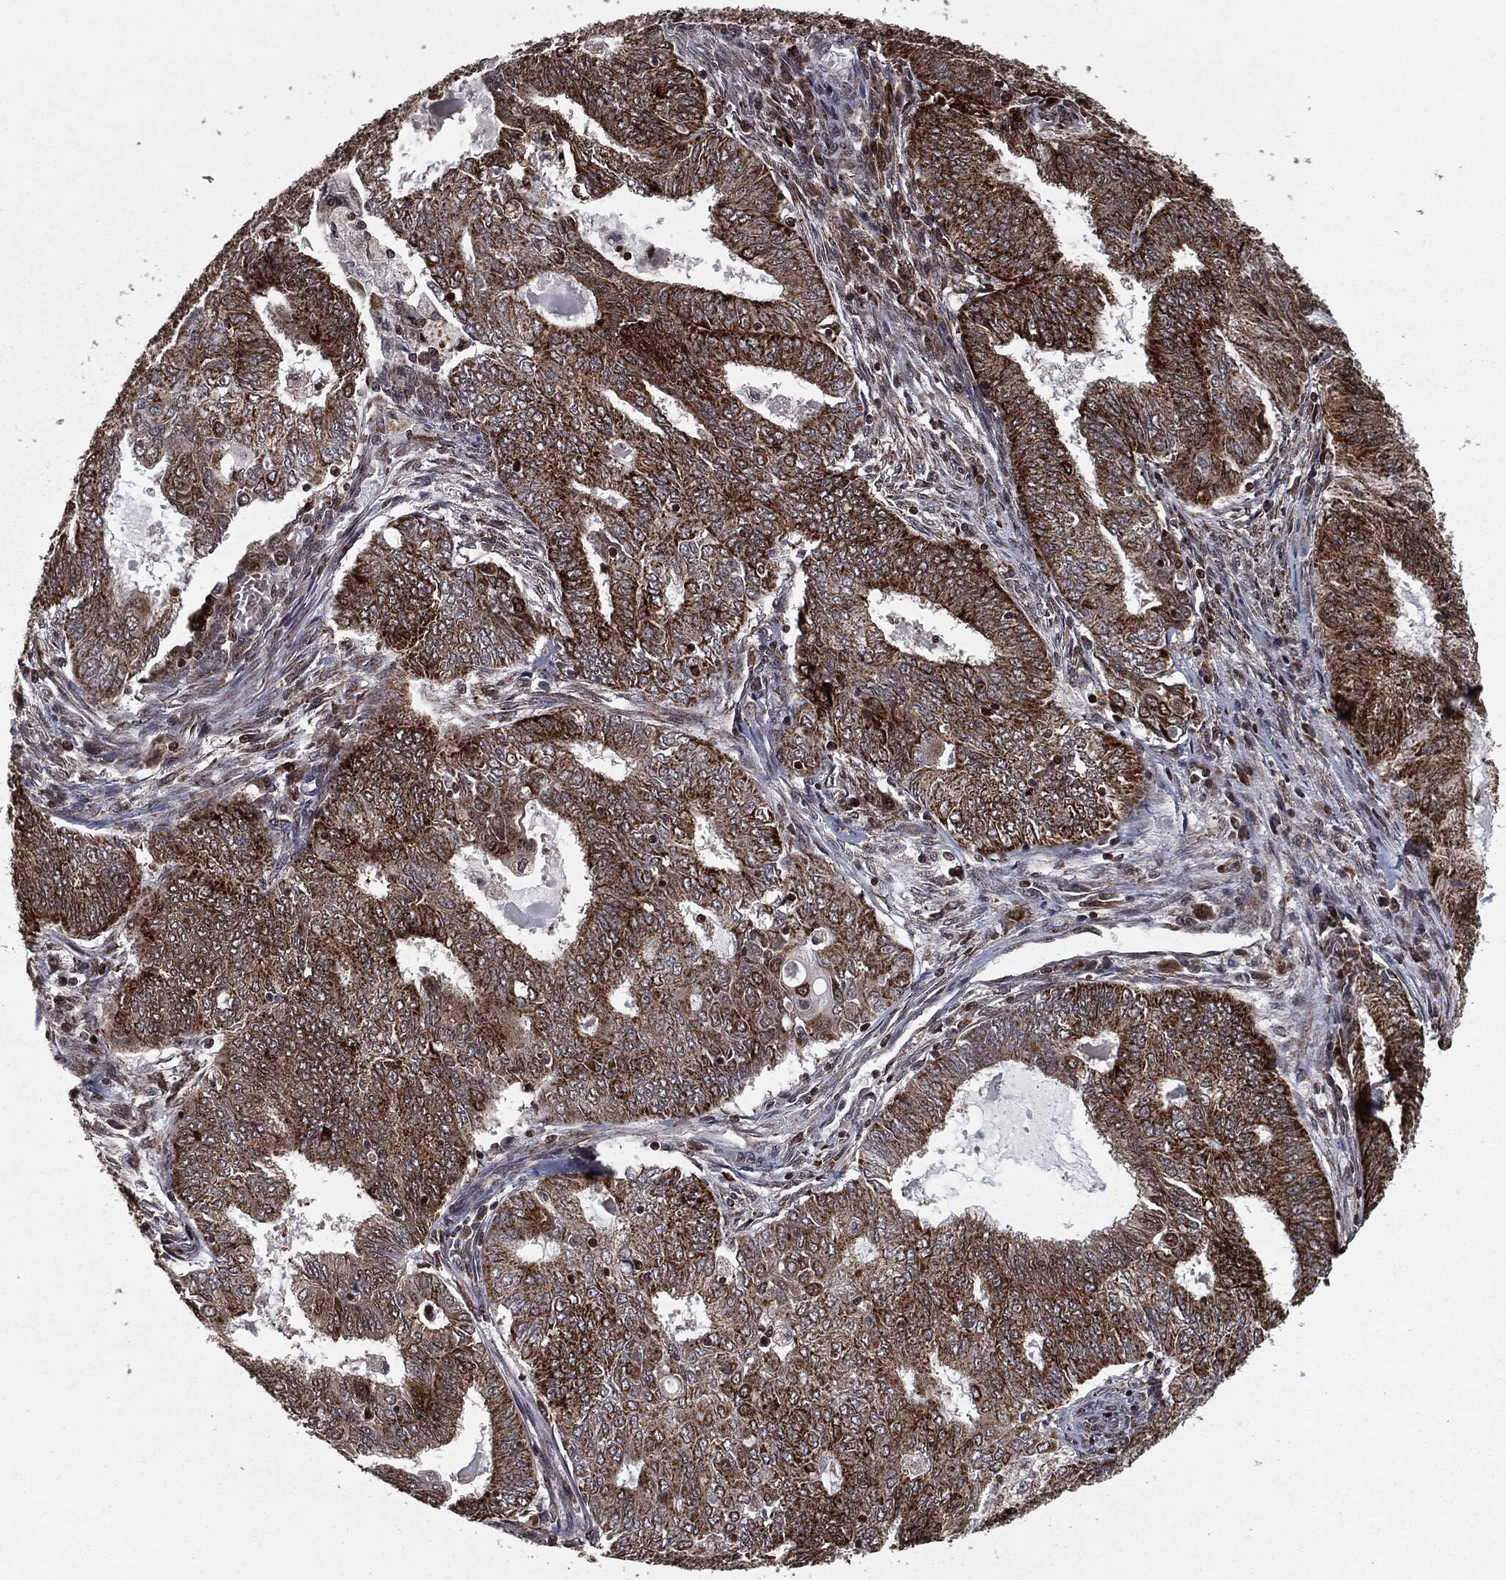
{"staining": {"intensity": "strong", "quantity": ">75%", "location": "cytoplasmic/membranous"}, "tissue": "endometrial cancer", "cell_type": "Tumor cells", "image_type": "cancer", "snomed": [{"axis": "morphology", "description": "Adenocarcinoma, NOS"}, {"axis": "topography", "description": "Endometrium"}], "caption": "Immunohistochemistry (IHC) of human endometrial cancer shows high levels of strong cytoplasmic/membranous positivity in approximately >75% of tumor cells.", "gene": "CHCHD2", "patient": {"sex": "female", "age": 62}}